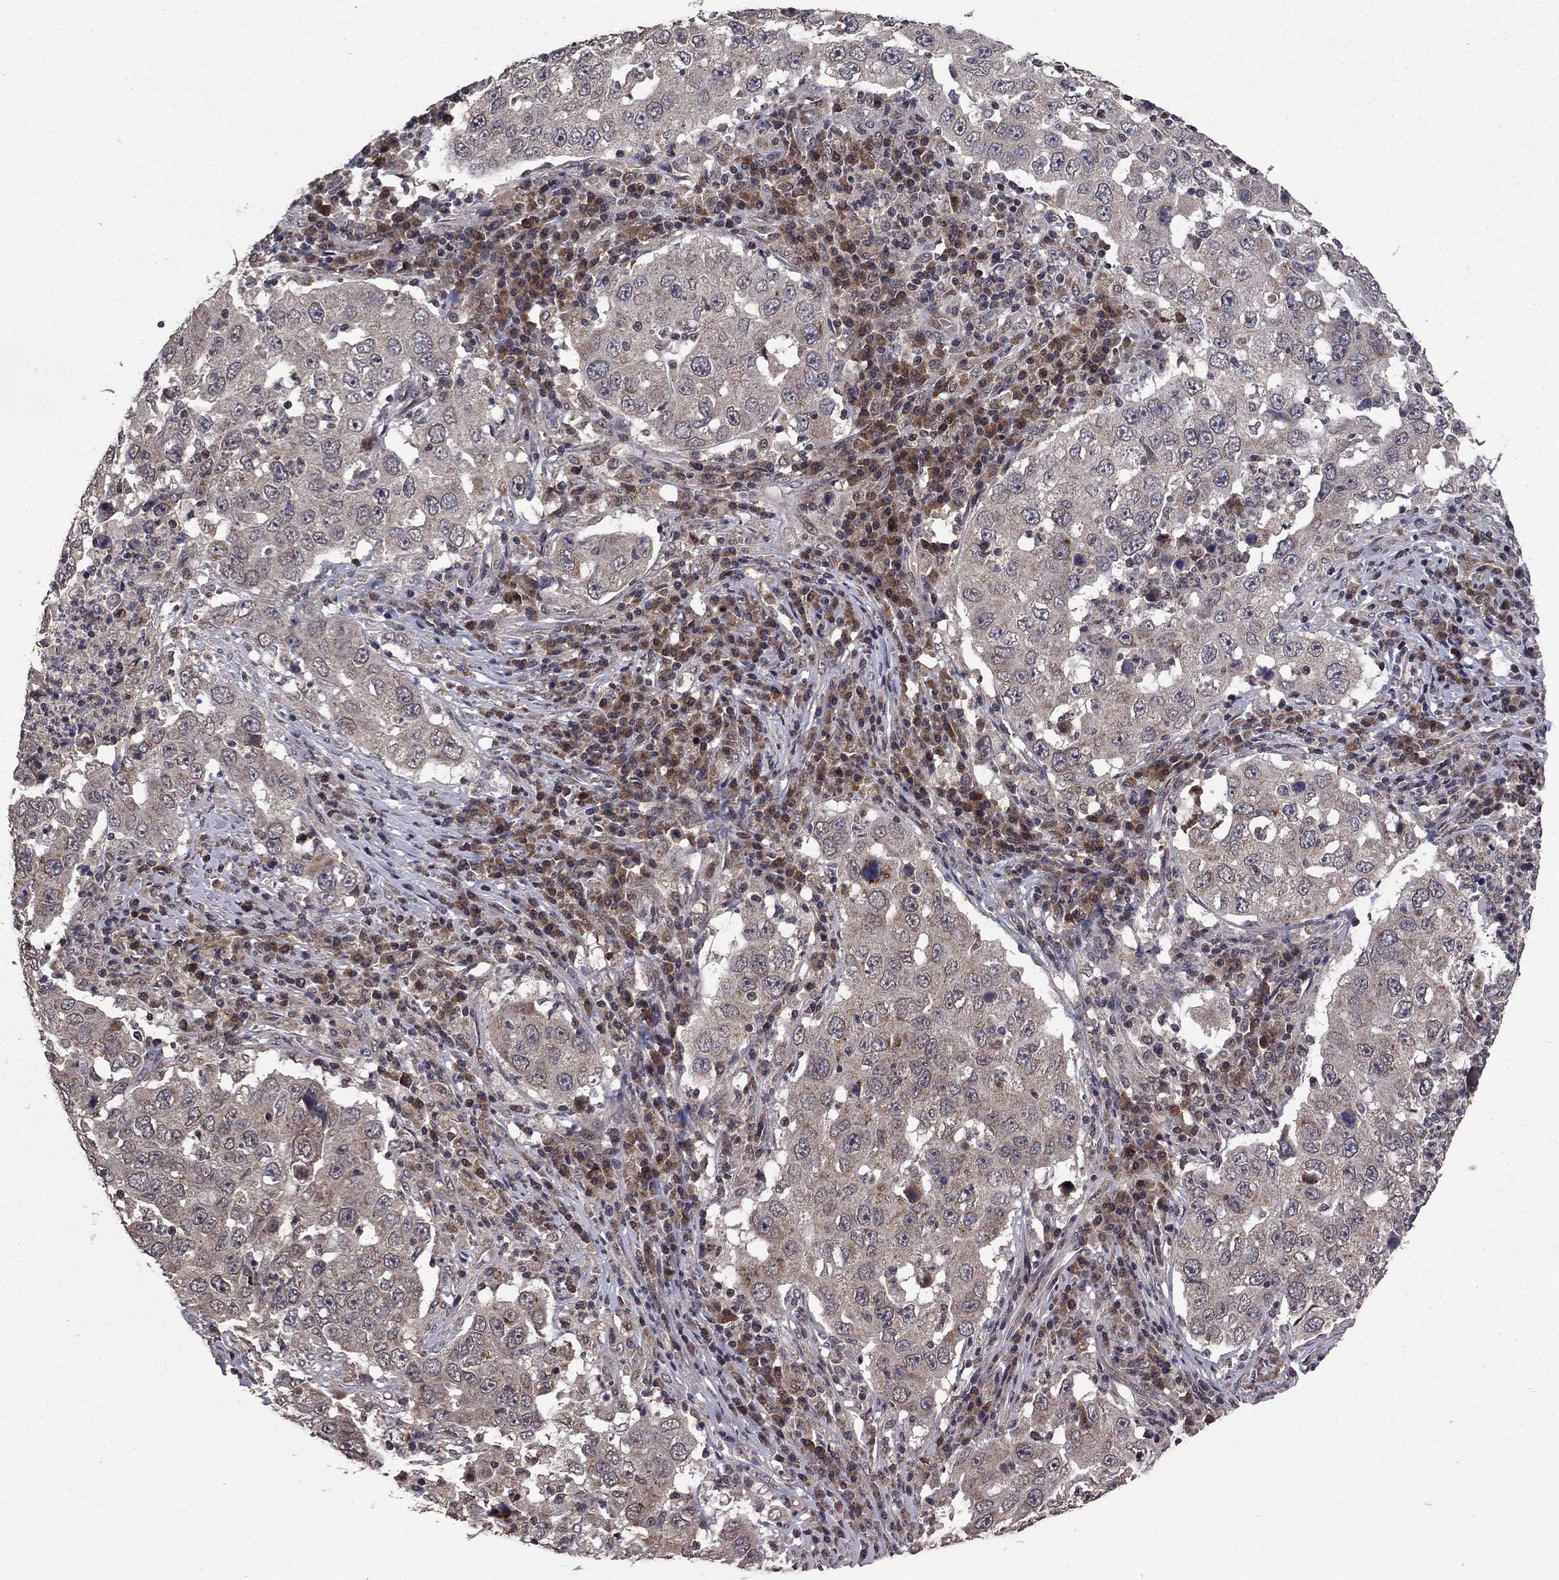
{"staining": {"intensity": "negative", "quantity": "none", "location": "none"}, "tissue": "lung cancer", "cell_type": "Tumor cells", "image_type": "cancer", "snomed": [{"axis": "morphology", "description": "Adenocarcinoma, NOS"}, {"axis": "topography", "description": "Lung"}], "caption": "This is an IHC micrograph of human adenocarcinoma (lung). There is no staining in tumor cells.", "gene": "DHRS1", "patient": {"sex": "male", "age": 73}}